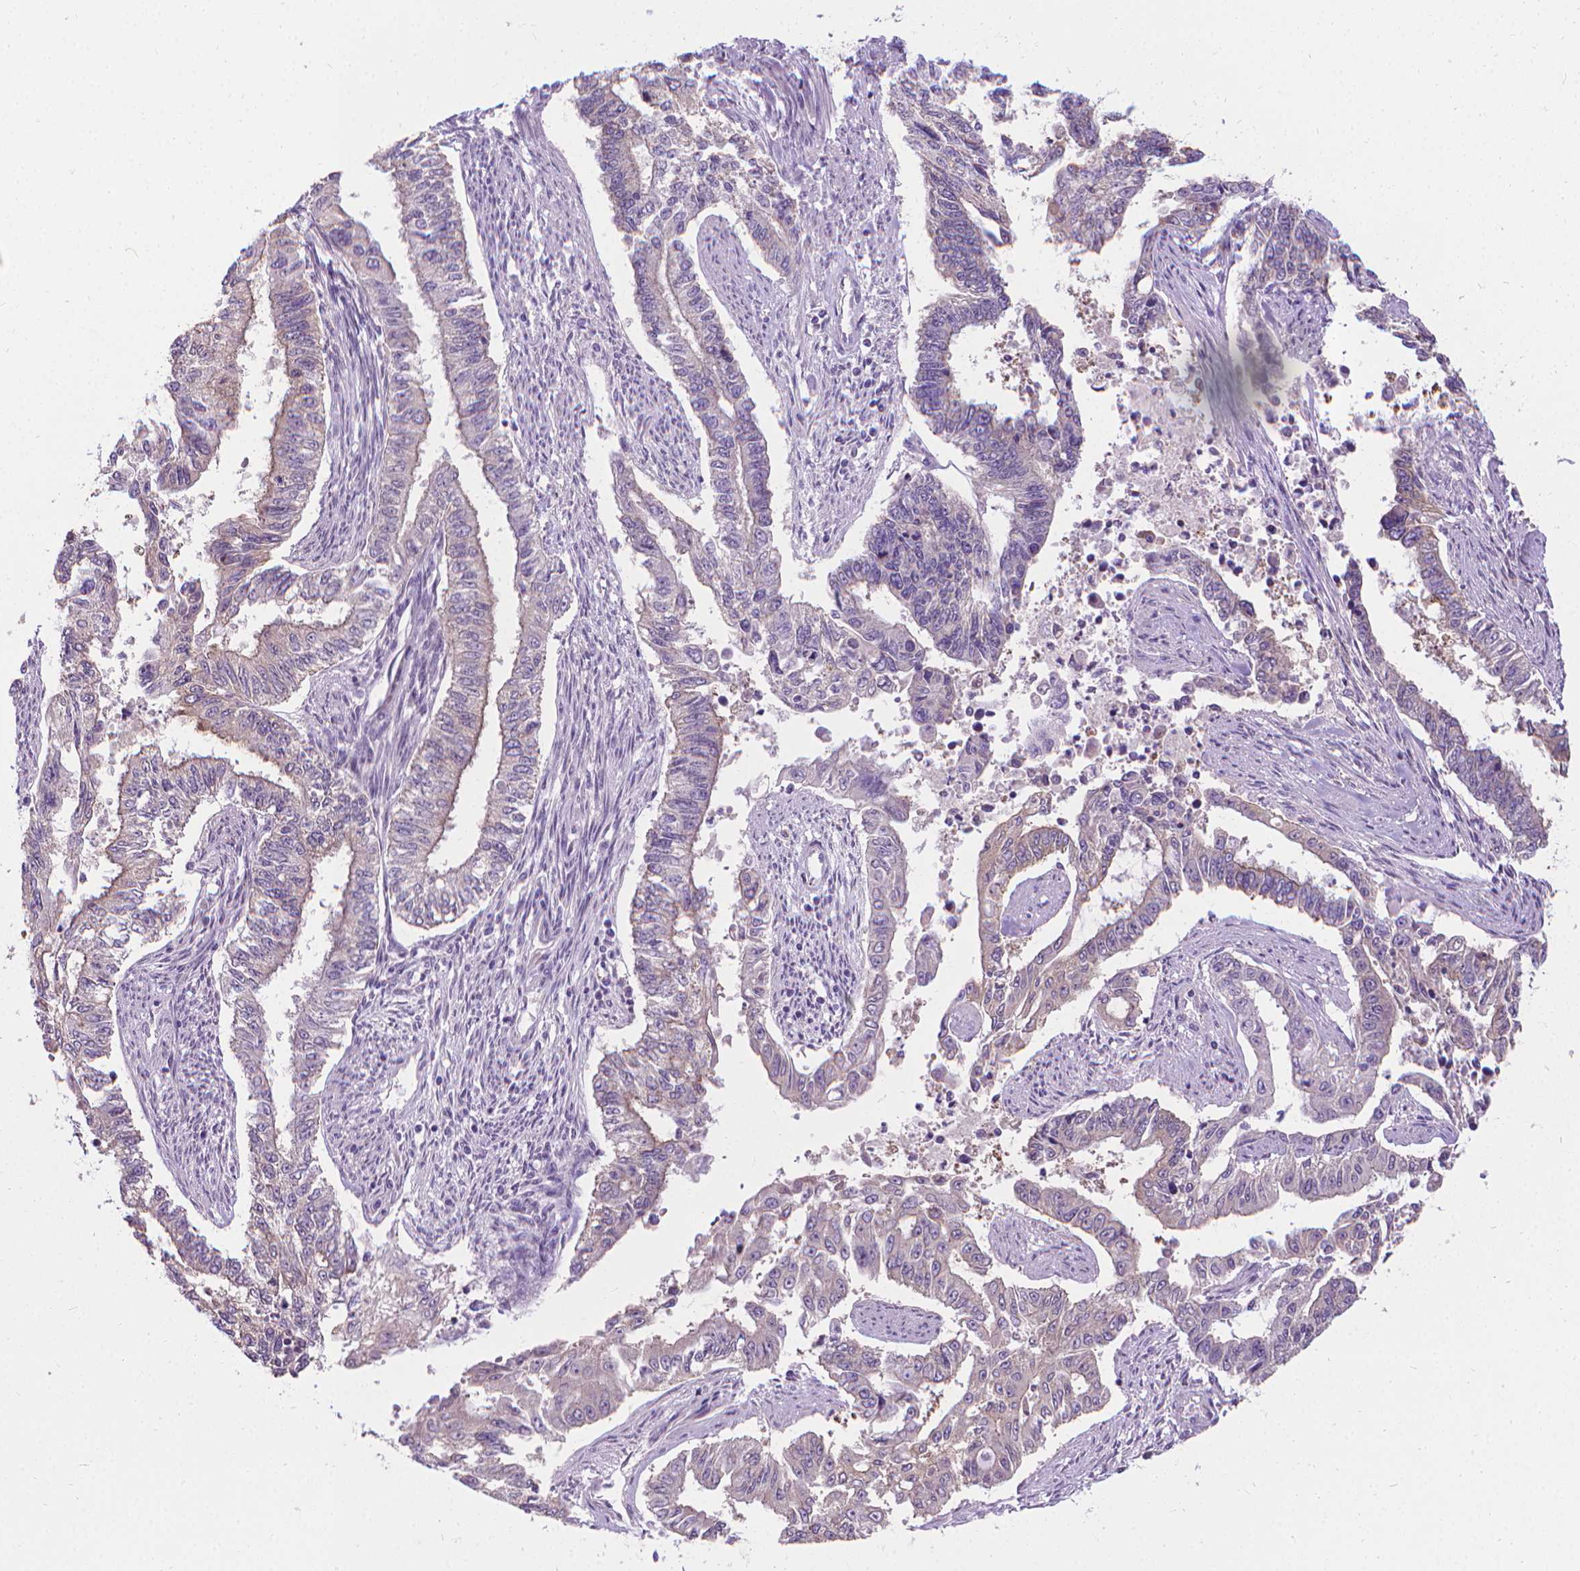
{"staining": {"intensity": "weak", "quantity": "25%-75%", "location": "cytoplasmic/membranous"}, "tissue": "endometrial cancer", "cell_type": "Tumor cells", "image_type": "cancer", "snomed": [{"axis": "morphology", "description": "Adenocarcinoma, NOS"}, {"axis": "topography", "description": "Uterus"}], "caption": "A histopathology image of endometrial adenocarcinoma stained for a protein exhibits weak cytoplasmic/membranous brown staining in tumor cells.", "gene": "CFAP299", "patient": {"sex": "female", "age": 59}}